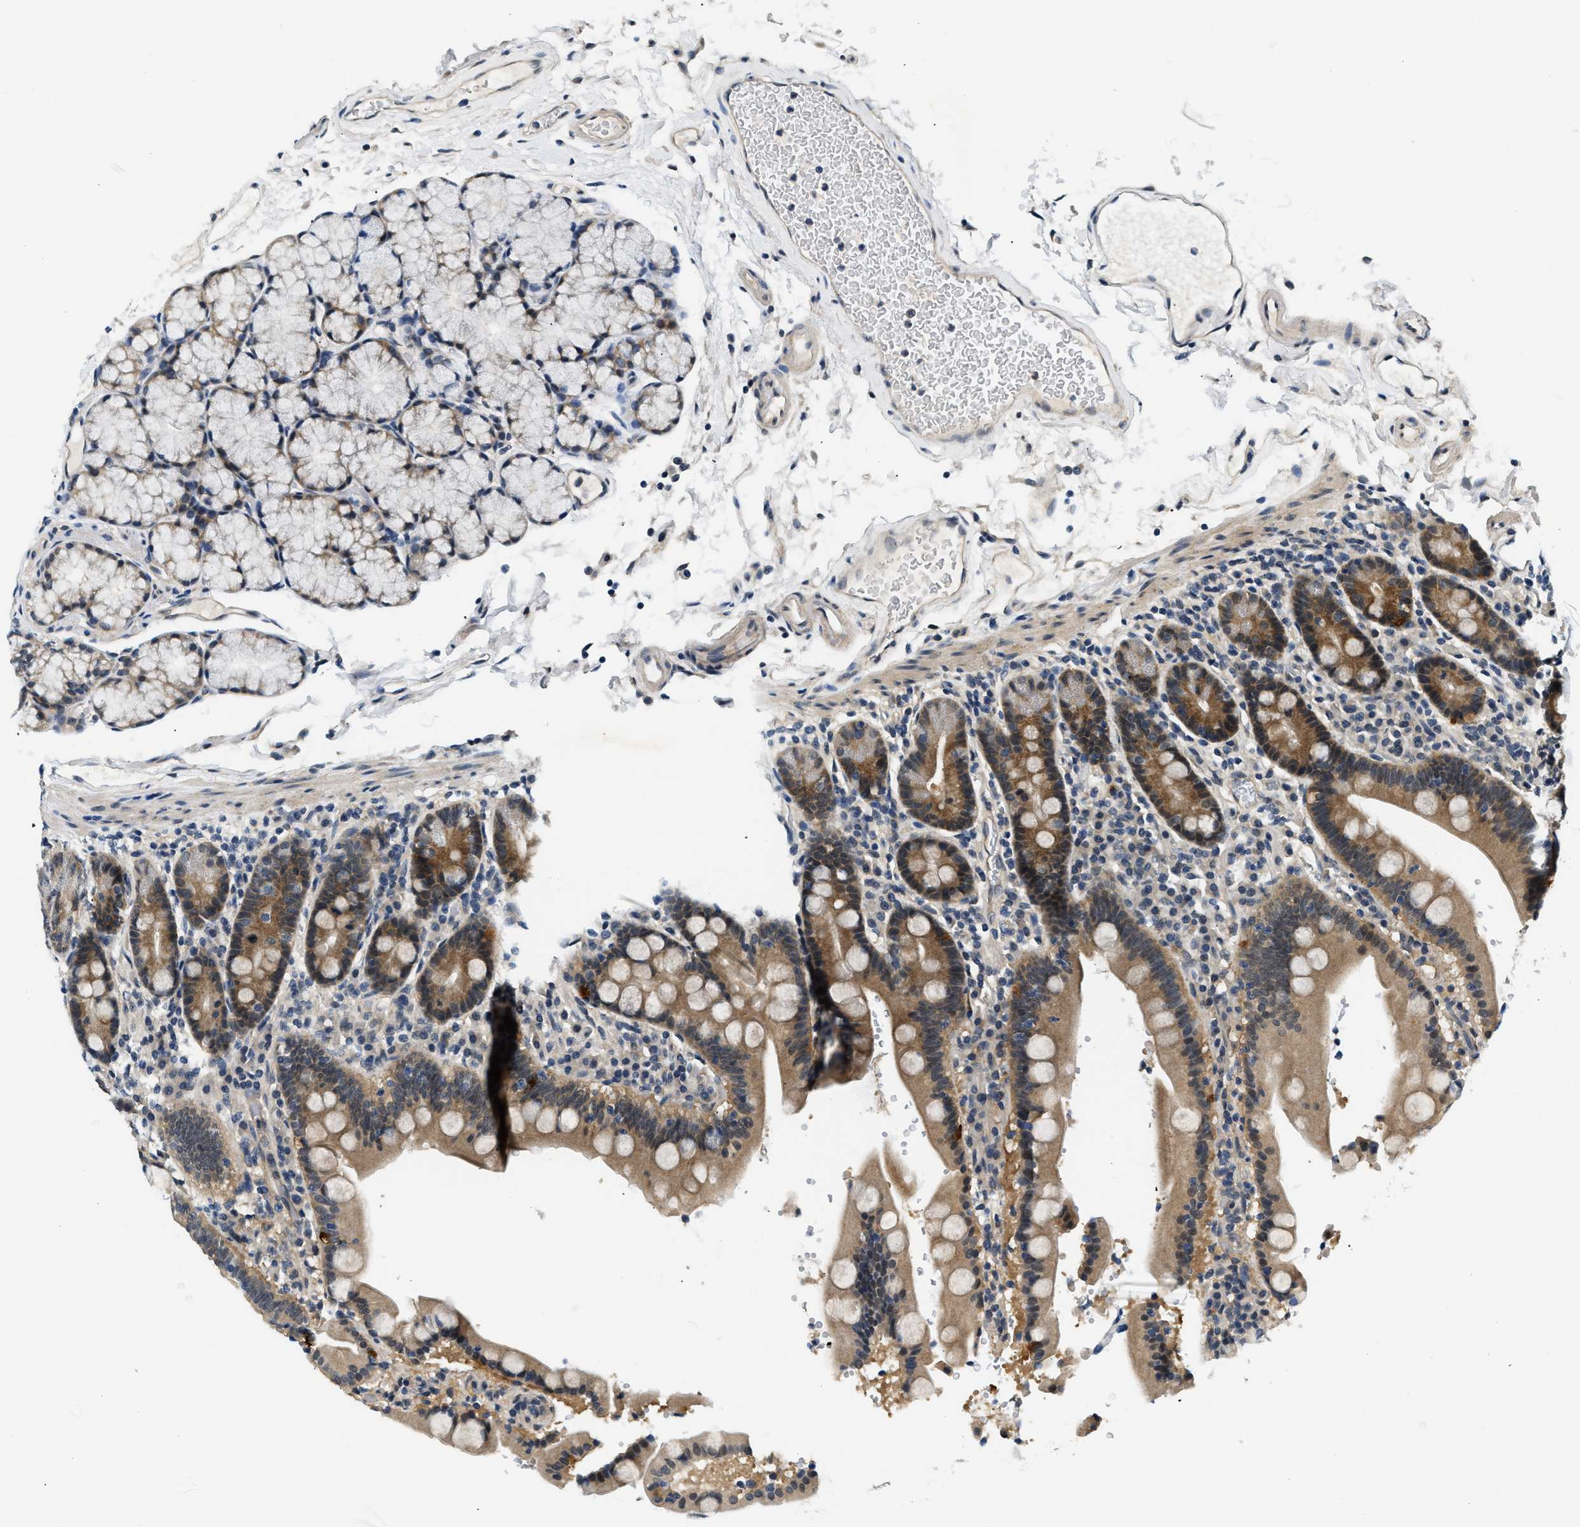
{"staining": {"intensity": "strong", "quantity": "25%-75%", "location": "cytoplasmic/membranous"}, "tissue": "duodenum", "cell_type": "Glandular cells", "image_type": "normal", "snomed": [{"axis": "morphology", "description": "Normal tissue, NOS"}, {"axis": "topography", "description": "Small intestine, NOS"}], "caption": "IHC (DAB) staining of unremarkable human duodenum displays strong cytoplasmic/membranous protein positivity in approximately 25%-75% of glandular cells.", "gene": "SMAD4", "patient": {"sex": "female", "age": 71}}